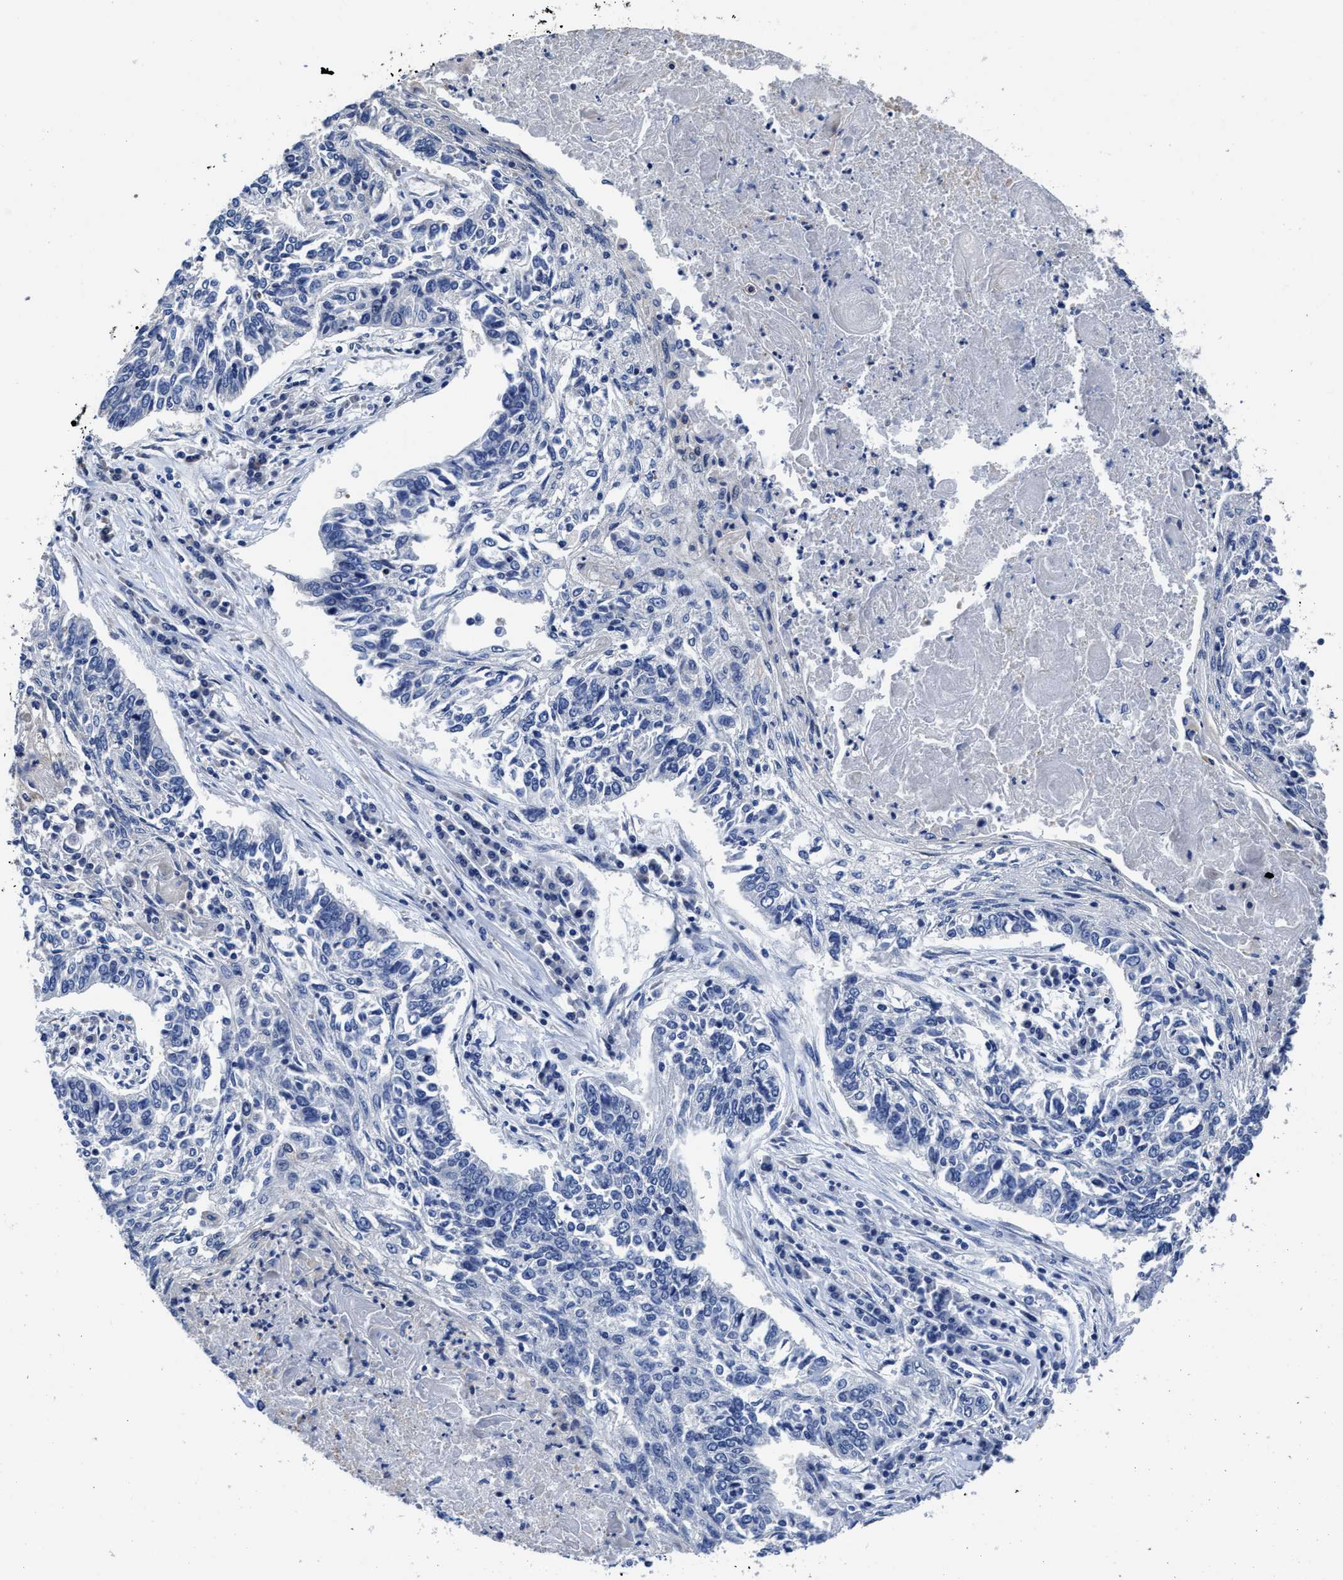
{"staining": {"intensity": "negative", "quantity": "none", "location": "none"}, "tissue": "lung cancer", "cell_type": "Tumor cells", "image_type": "cancer", "snomed": [{"axis": "morphology", "description": "Normal tissue, NOS"}, {"axis": "morphology", "description": "Squamous cell carcinoma, NOS"}, {"axis": "topography", "description": "Cartilage tissue"}, {"axis": "topography", "description": "Bronchus"}, {"axis": "topography", "description": "Lung"}], "caption": "An IHC histopathology image of lung squamous cell carcinoma is shown. There is no staining in tumor cells of lung squamous cell carcinoma.", "gene": "HOOK1", "patient": {"sex": "female", "age": 49}}